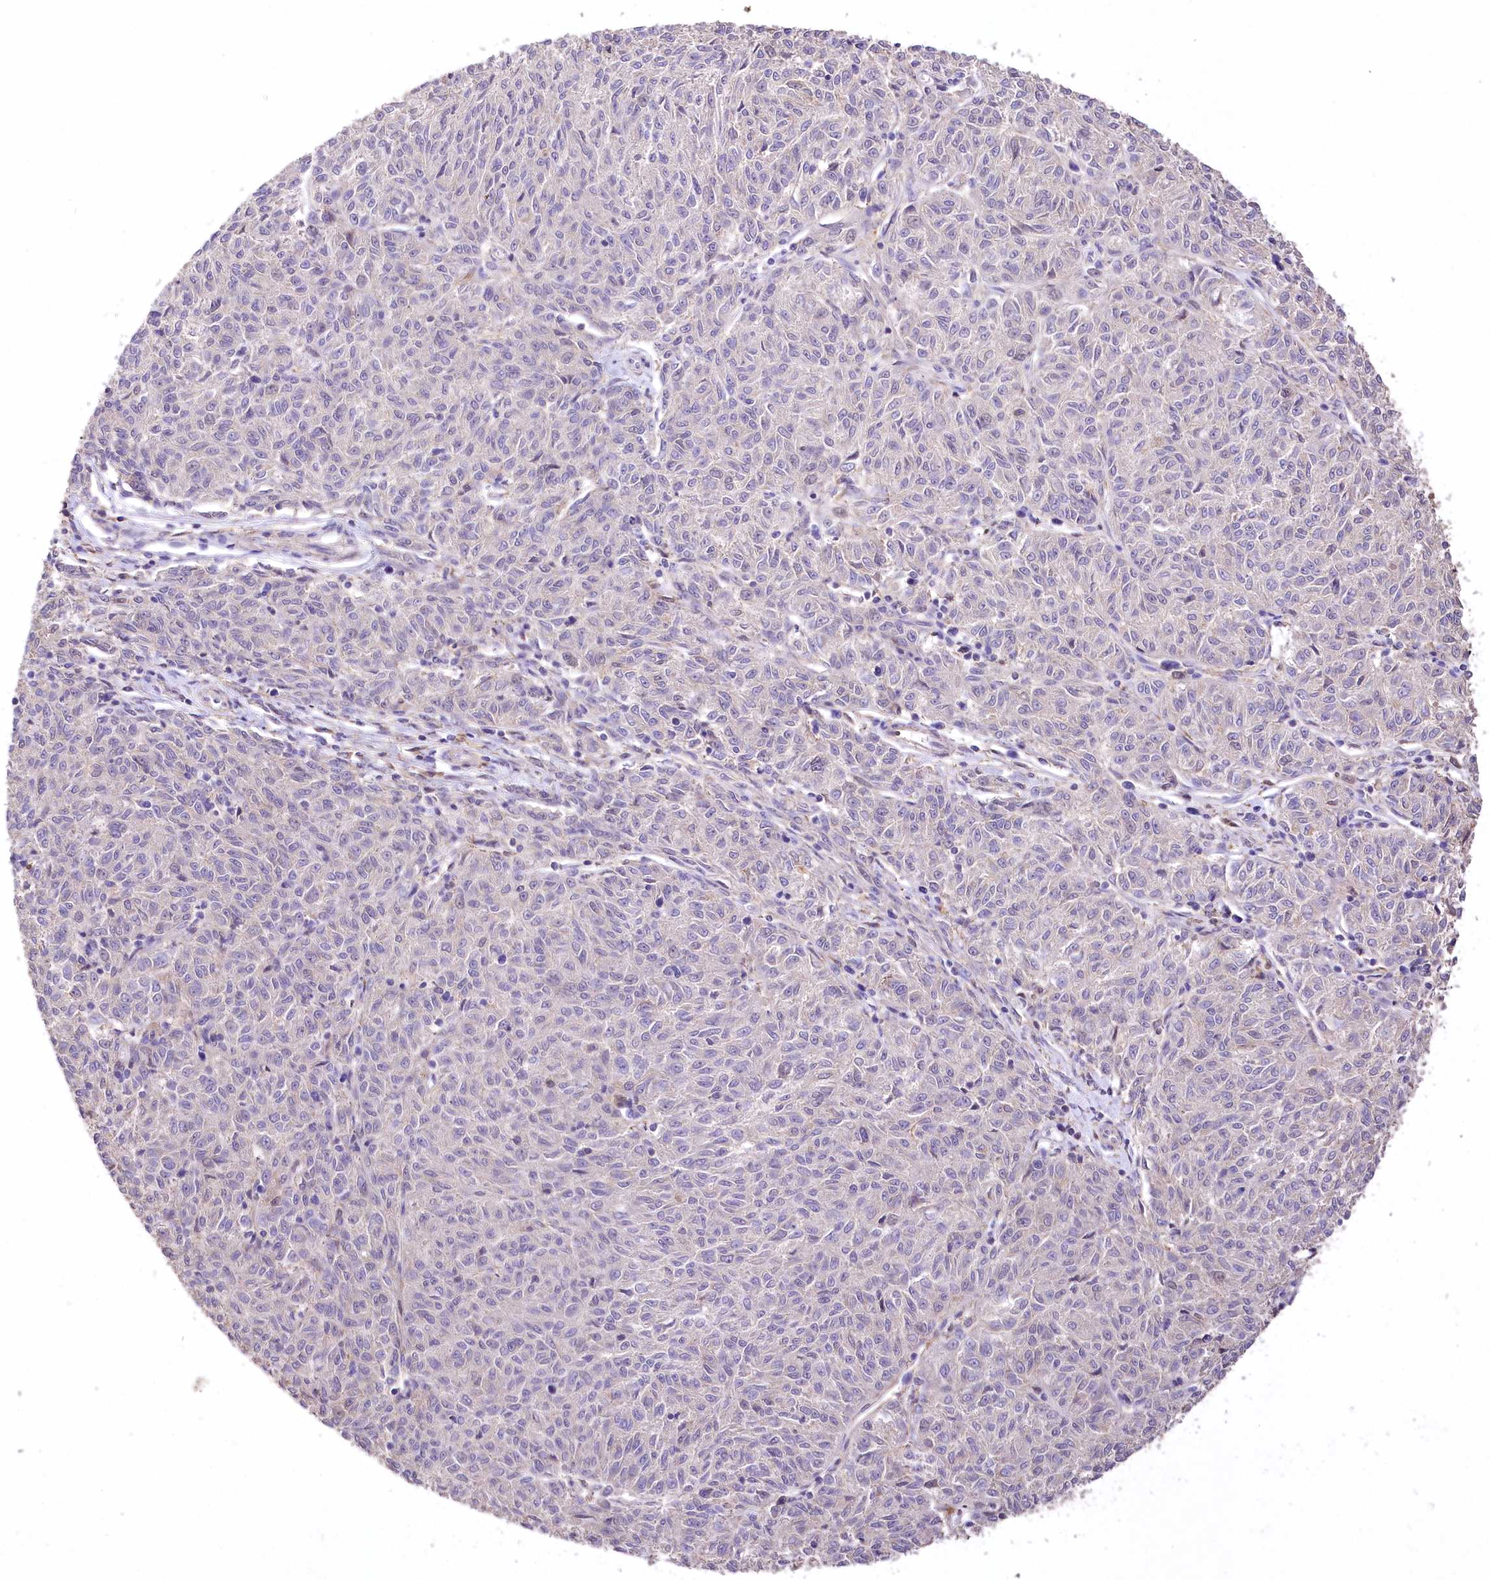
{"staining": {"intensity": "negative", "quantity": "none", "location": "none"}, "tissue": "melanoma", "cell_type": "Tumor cells", "image_type": "cancer", "snomed": [{"axis": "morphology", "description": "Malignant melanoma, NOS"}, {"axis": "topography", "description": "Skin"}], "caption": "The photomicrograph demonstrates no staining of tumor cells in malignant melanoma.", "gene": "PCYOX1L", "patient": {"sex": "female", "age": 72}}